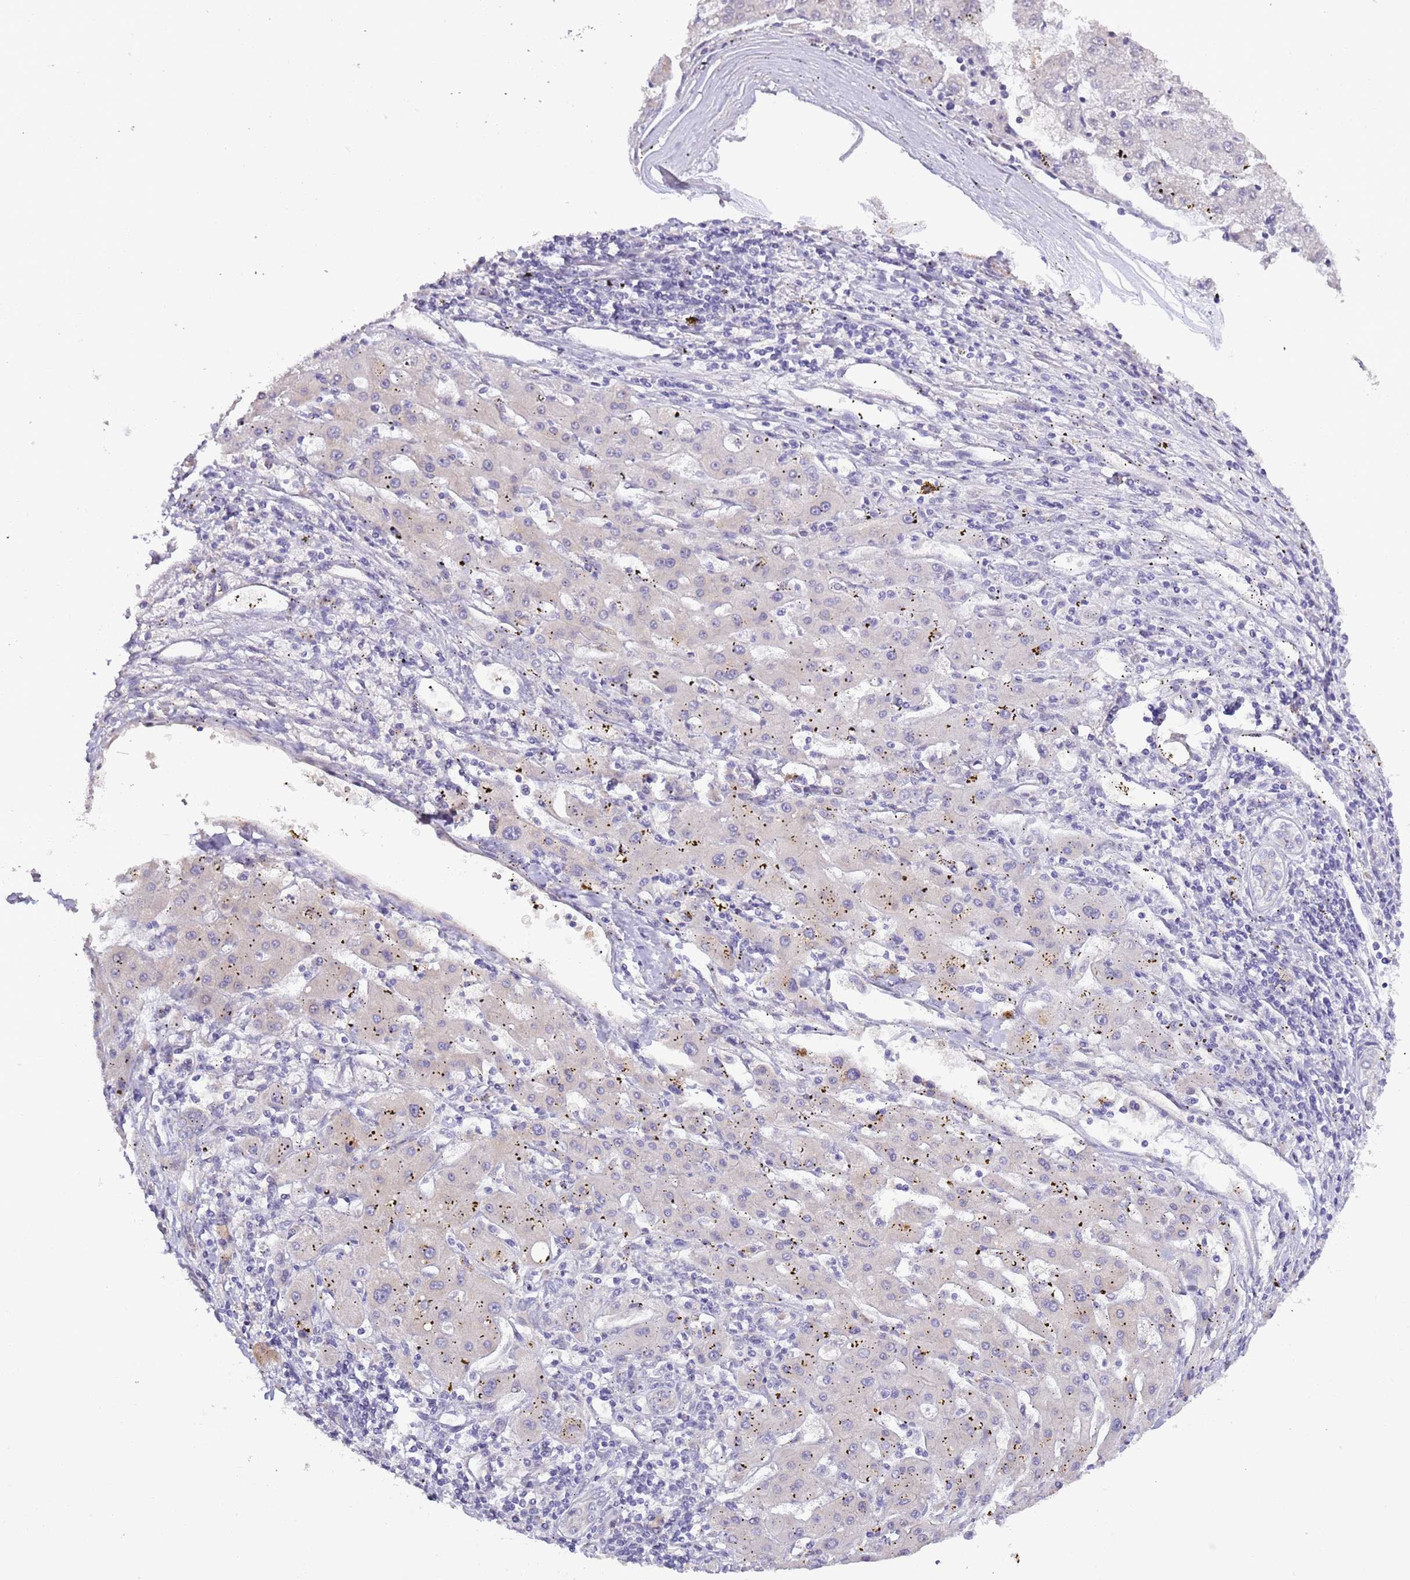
{"staining": {"intensity": "weak", "quantity": "25%-75%", "location": "cytoplasmic/membranous"}, "tissue": "liver cancer", "cell_type": "Tumor cells", "image_type": "cancer", "snomed": [{"axis": "morphology", "description": "Carcinoma, Hepatocellular, NOS"}, {"axis": "topography", "description": "Liver"}], "caption": "Immunohistochemical staining of hepatocellular carcinoma (liver) displays weak cytoplasmic/membranous protein positivity in about 25%-75% of tumor cells.", "gene": "LIPJ", "patient": {"sex": "male", "age": 72}}